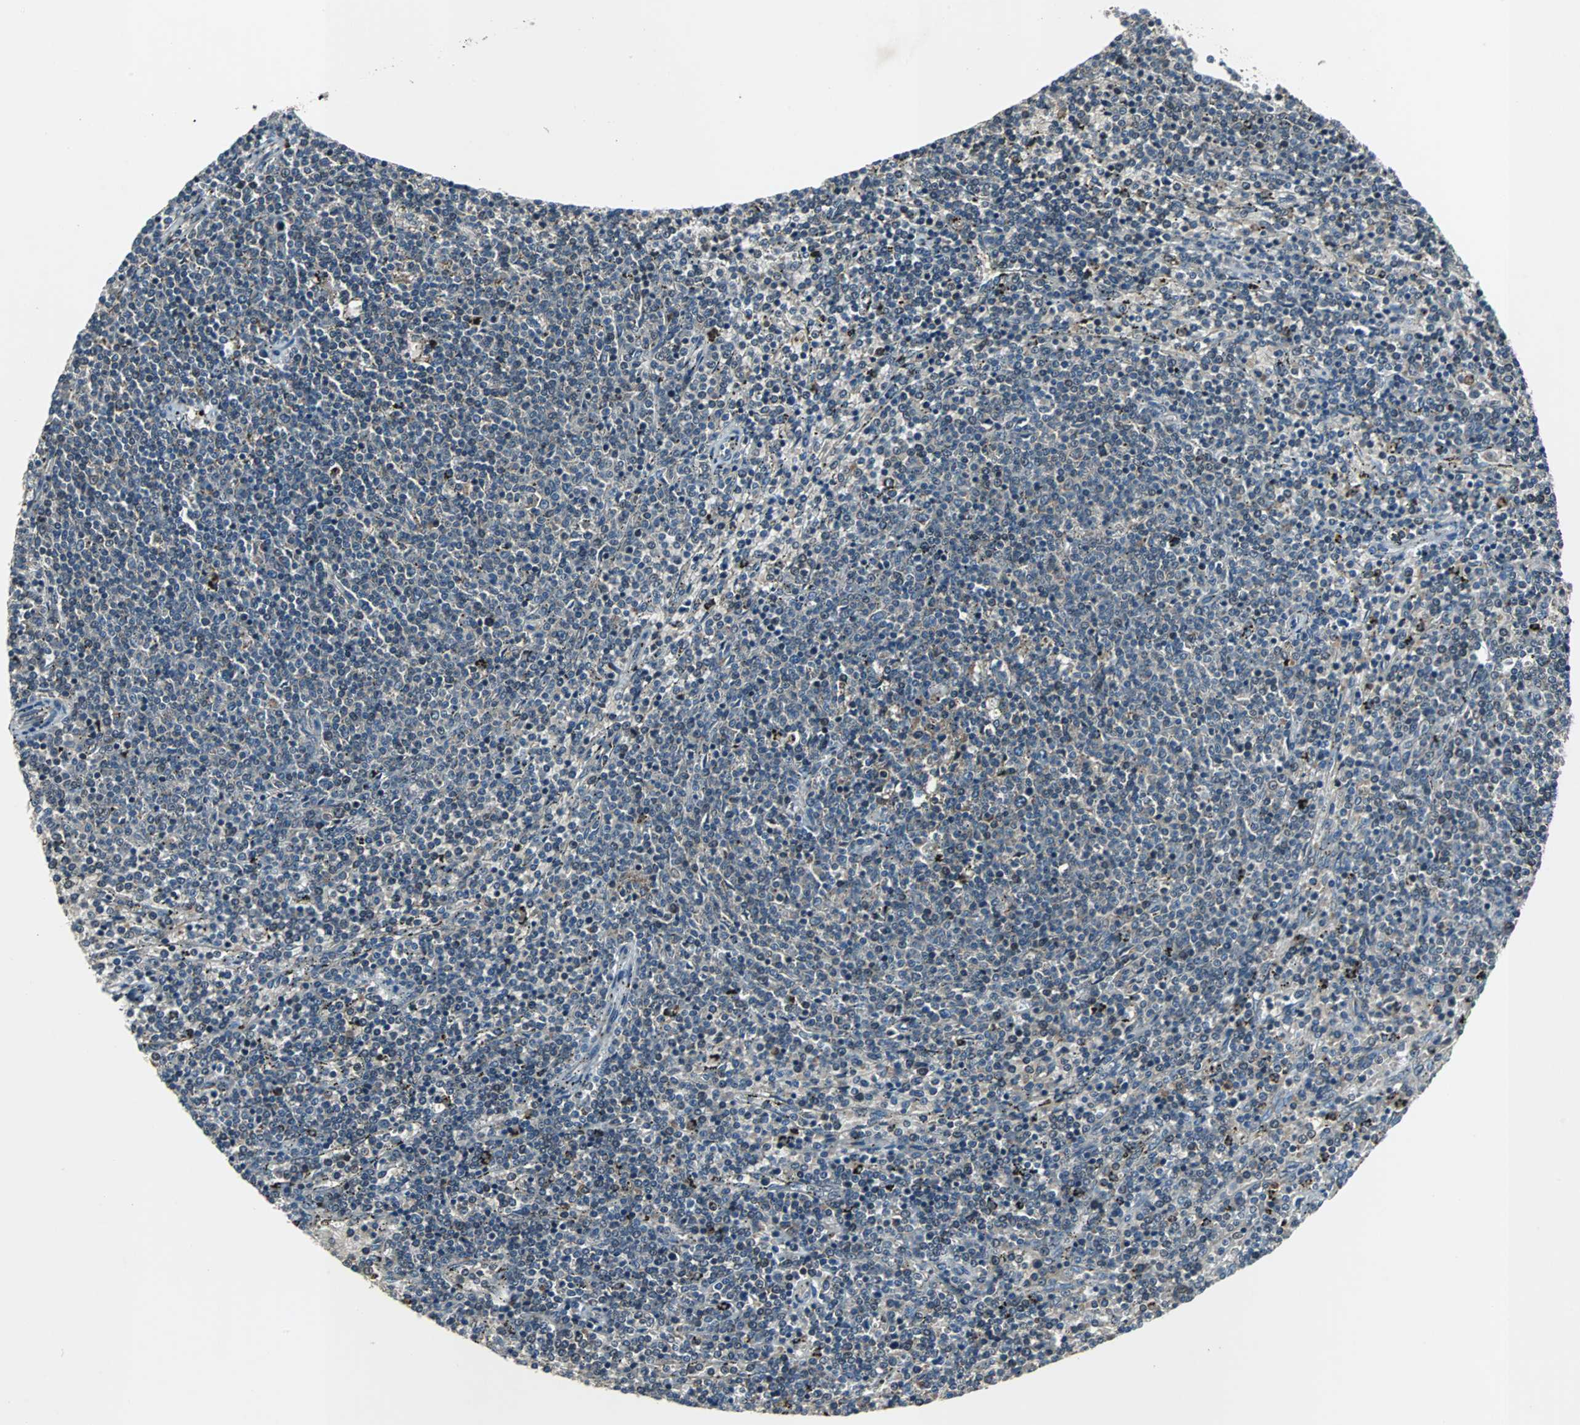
{"staining": {"intensity": "negative", "quantity": "none", "location": "none"}, "tissue": "lymphoma", "cell_type": "Tumor cells", "image_type": "cancer", "snomed": [{"axis": "morphology", "description": "Malignant lymphoma, non-Hodgkin's type, Low grade"}, {"axis": "topography", "description": "Spleen"}], "caption": "Tumor cells show no significant positivity in lymphoma.", "gene": "SOS1", "patient": {"sex": "female", "age": 50}}